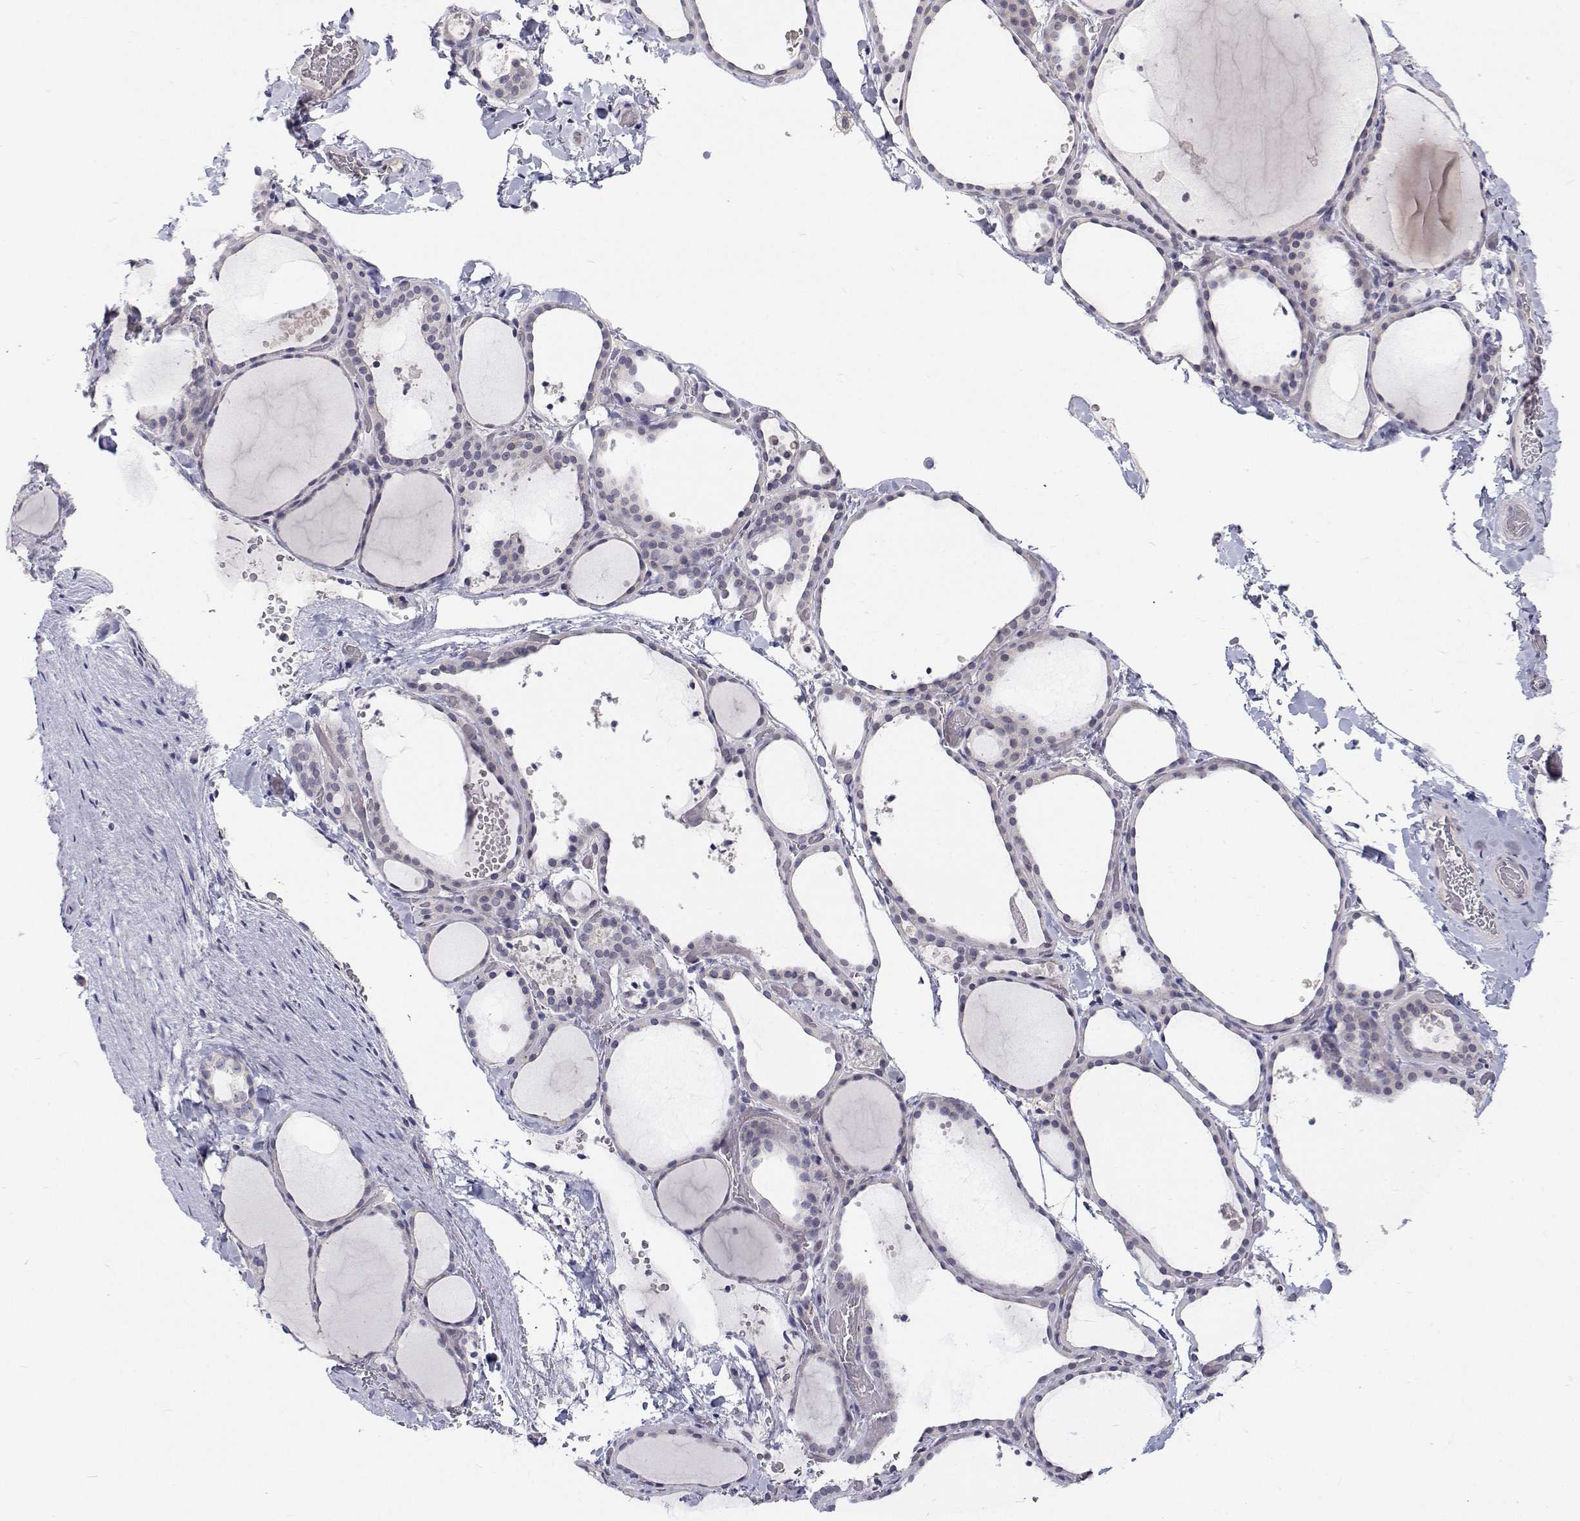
{"staining": {"intensity": "negative", "quantity": "none", "location": "none"}, "tissue": "thyroid gland", "cell_type": "Glandular cells", "image_type": "normal", "snomed": [{"axis": "morphology", "description": "Normal tissue, NOS"}, {"axis": "topography", "description": "Thyroid gland"}], "caption": "Glandular cells show no significant protein staining in normal thyroid gland.", "gene": "MYPN", "patient": {"sex": "female", "age": 36}}